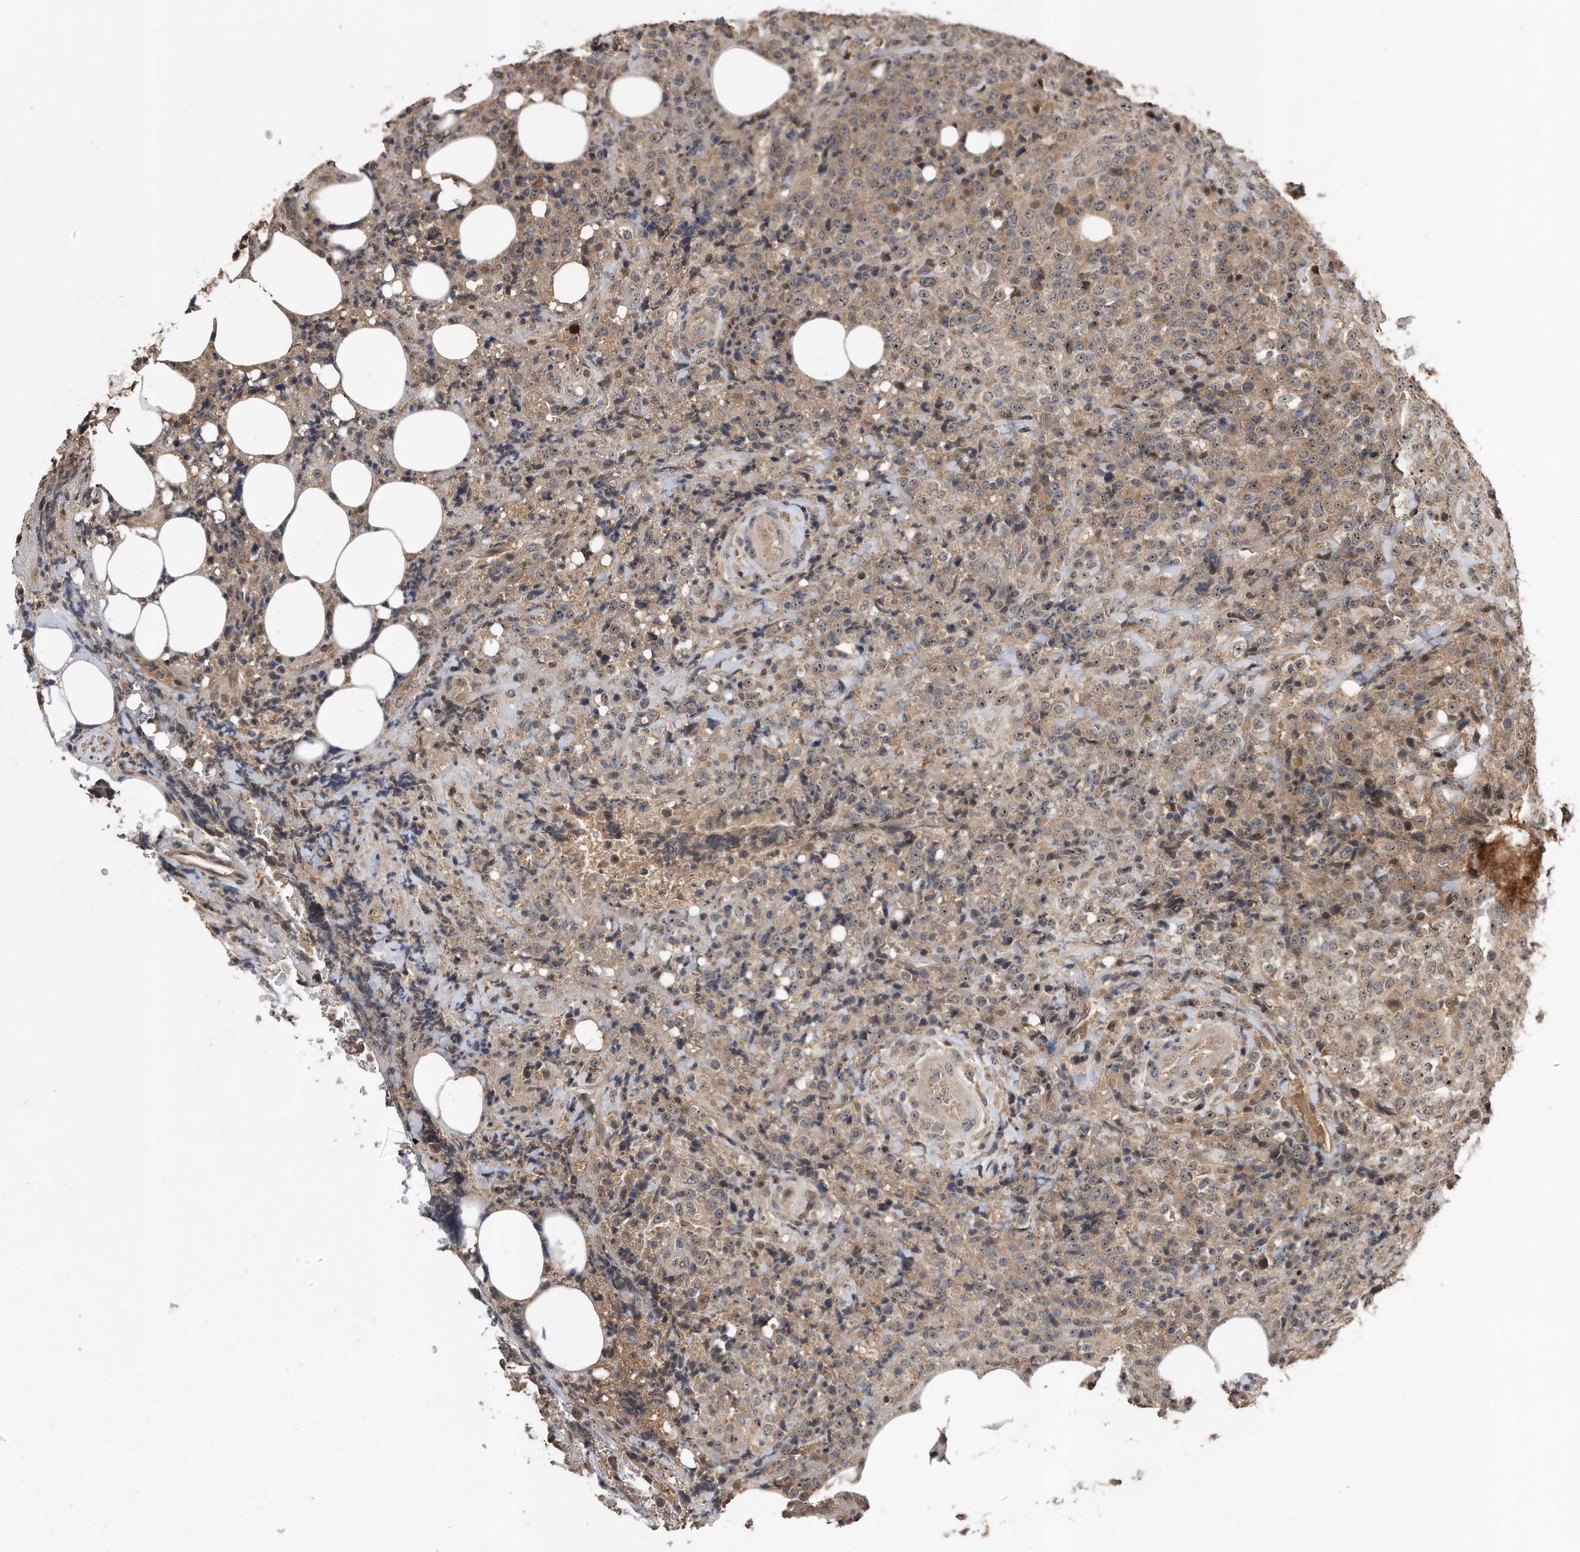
{"staining": {"intensity": "weak", "quantity": ">75%", "location": "cytoplasmic/membranous,nuclear"}, "tissue": "lymphoma", "cell_type": "Tumor cells", "image_type": "cancer", "snomed": [{"axis": "morphology", "description": "Malignant lymphoma, non-Hodgkin's type, High grade"}, {"axis": "topography", "description": "Lymph node"}], "caption": "Immunohistochemistry (IHC) staining of high-grade malignant lymphoma, non-Hodgkin's type, which shows low levels of weak cytoplasmic/membranous and nuclear staining in about >75% of tumor cells indicating weak cytoplasmic/membranous and nuclear protein positivity. The staining was performed using DAB (brown) for protein detection and nuclei were counterstained in hematoxylin (blue).", "gene": "PELO", "patient": {"sex": "male", "age": 13}}